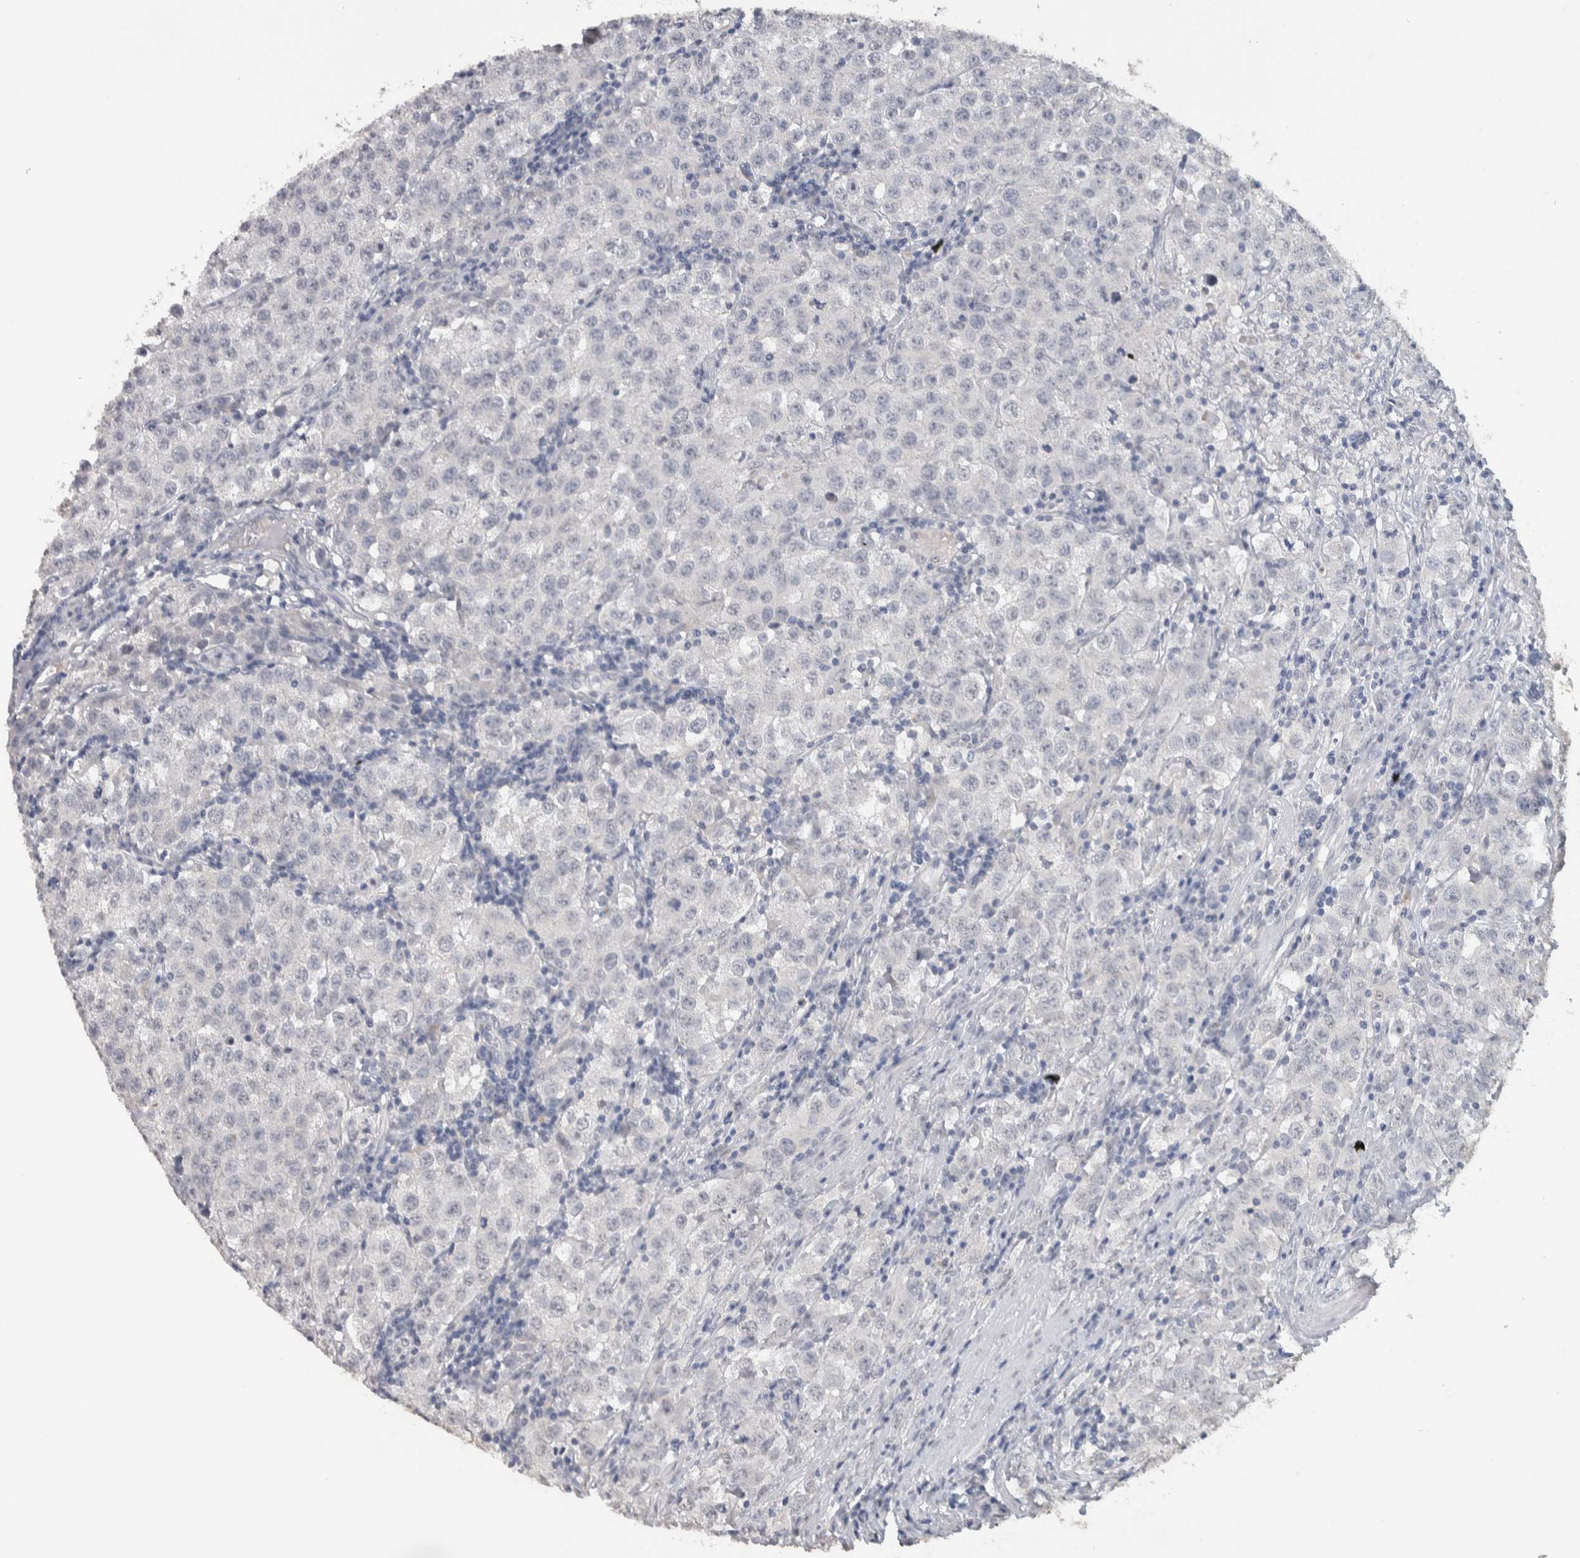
{"staining": {"intensity": "negative", "quantity": "none", "location": "none"}, "tissue": "testis cancer", "cell_type": "Tumor cells", "image_type": "cancer", "snomed": [{"axis": "morphology", "description": "Seminoma, NOS"}, {"axis": "morphology", "description": "Carcinoma, Embryonal, NOS"}, {"axis": "topography", "description": "Testis"}], "caption": "Immunohistochemistry (IHC) of human testis seminoma exhibits no expression in tumor cells. The staining was performed using DAB to visualize the protein expression in brown, while the nuclei were stained in blue with hematoxylin (Magnification: 20x).", "gene": "TMEM102", "patient": {"sex": "male", "age": 43}}